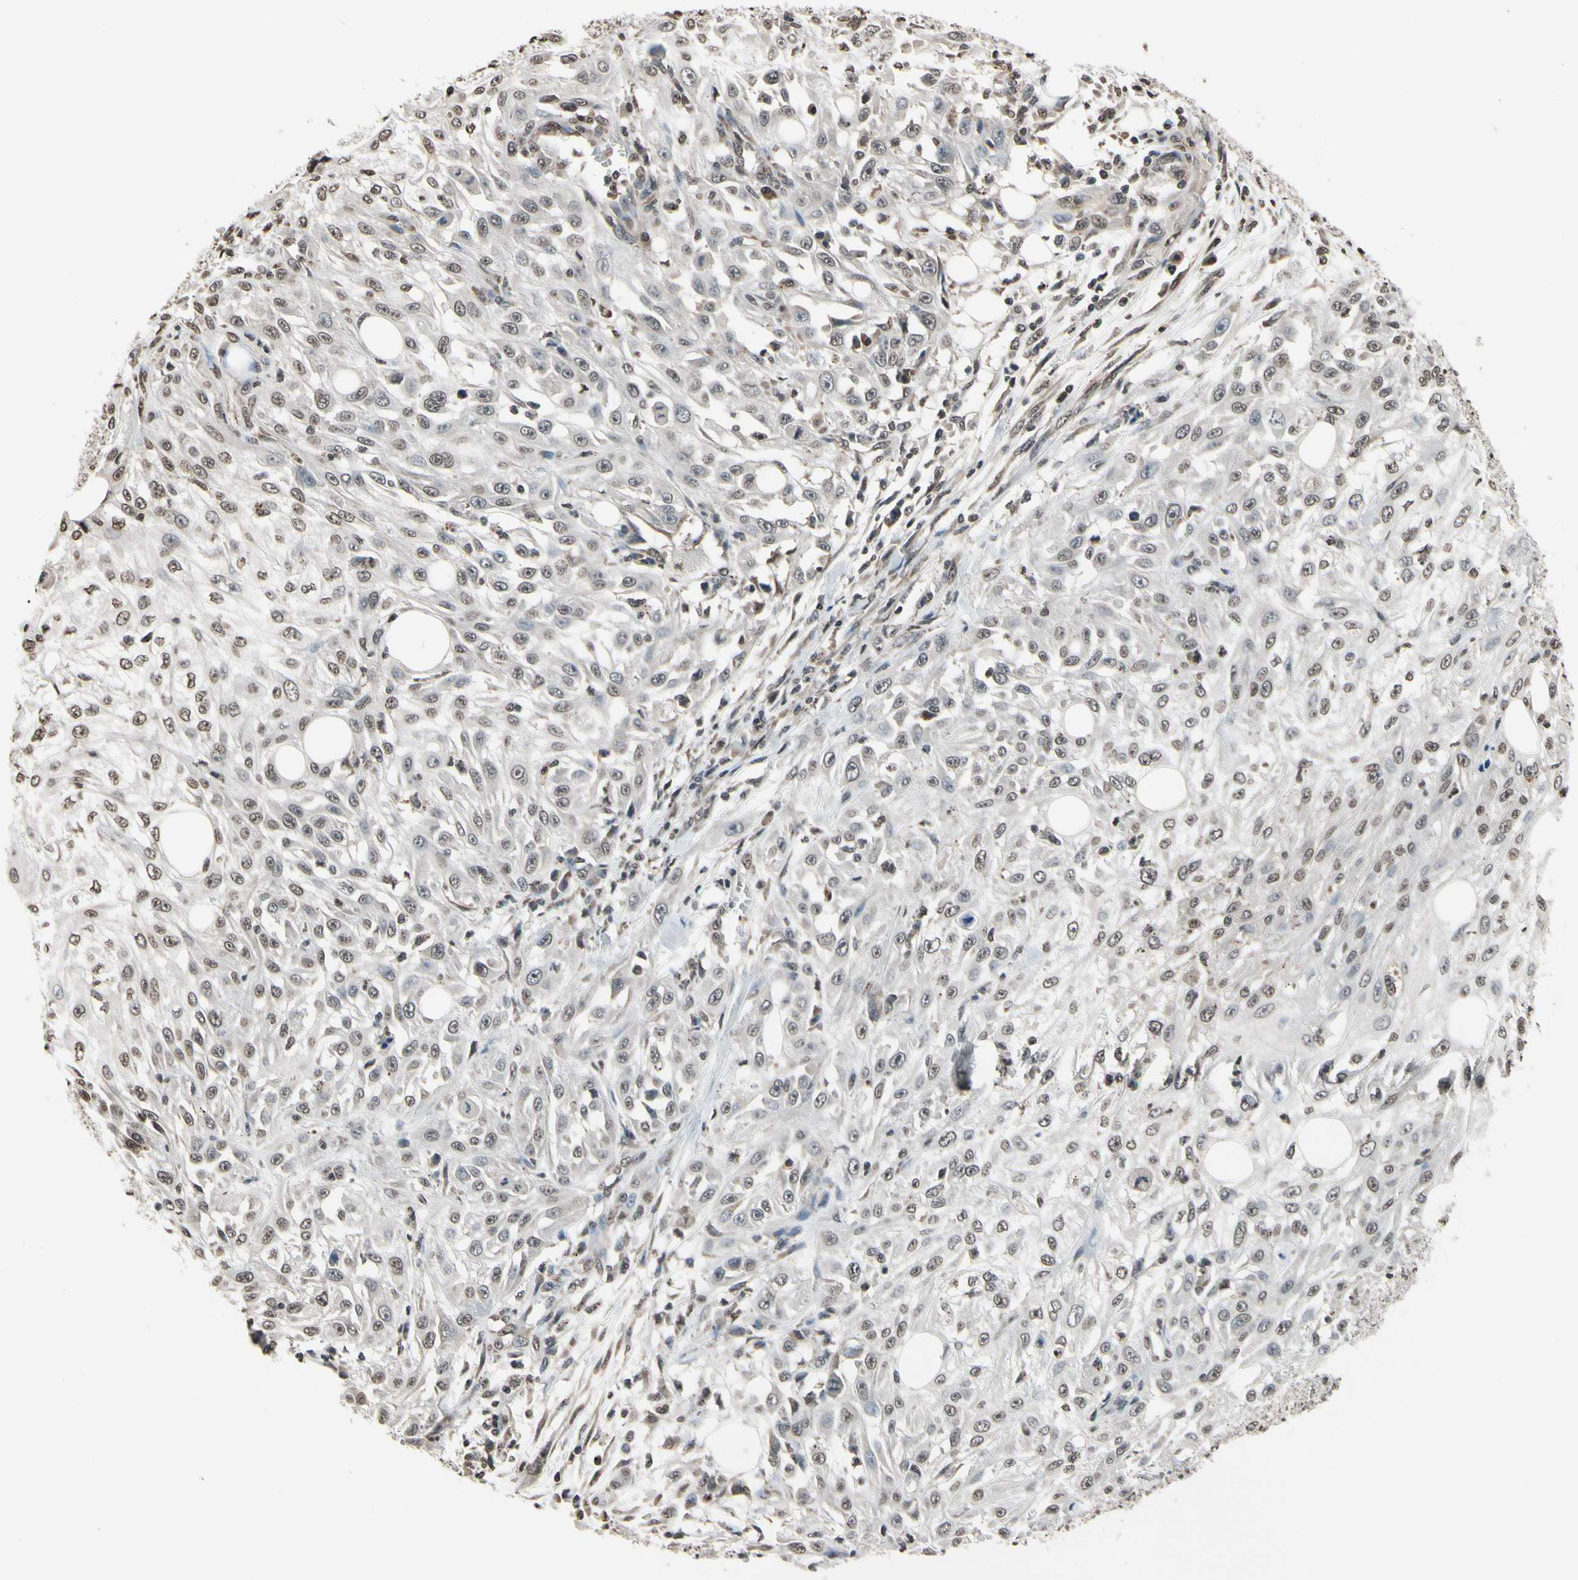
{"staining": {"intensity": "negative", "quantity": "none", "location": "none"}, "tissue": "skin cancer", "cell_type": "Tumor cells", "image_type": "cancer", "snomed": [{"axis": "morphology", "description": "Squamous cell carcinoma, NOS"}, {"axis": "topography", "description": "Skin"}], "caption": "Immunohistochemistry (IHC) of skin squamous cell carcinoma shows no positivity in tumor cells.", "gene": "HIPK2", "patient": {"sex": "male", "age": 75}}